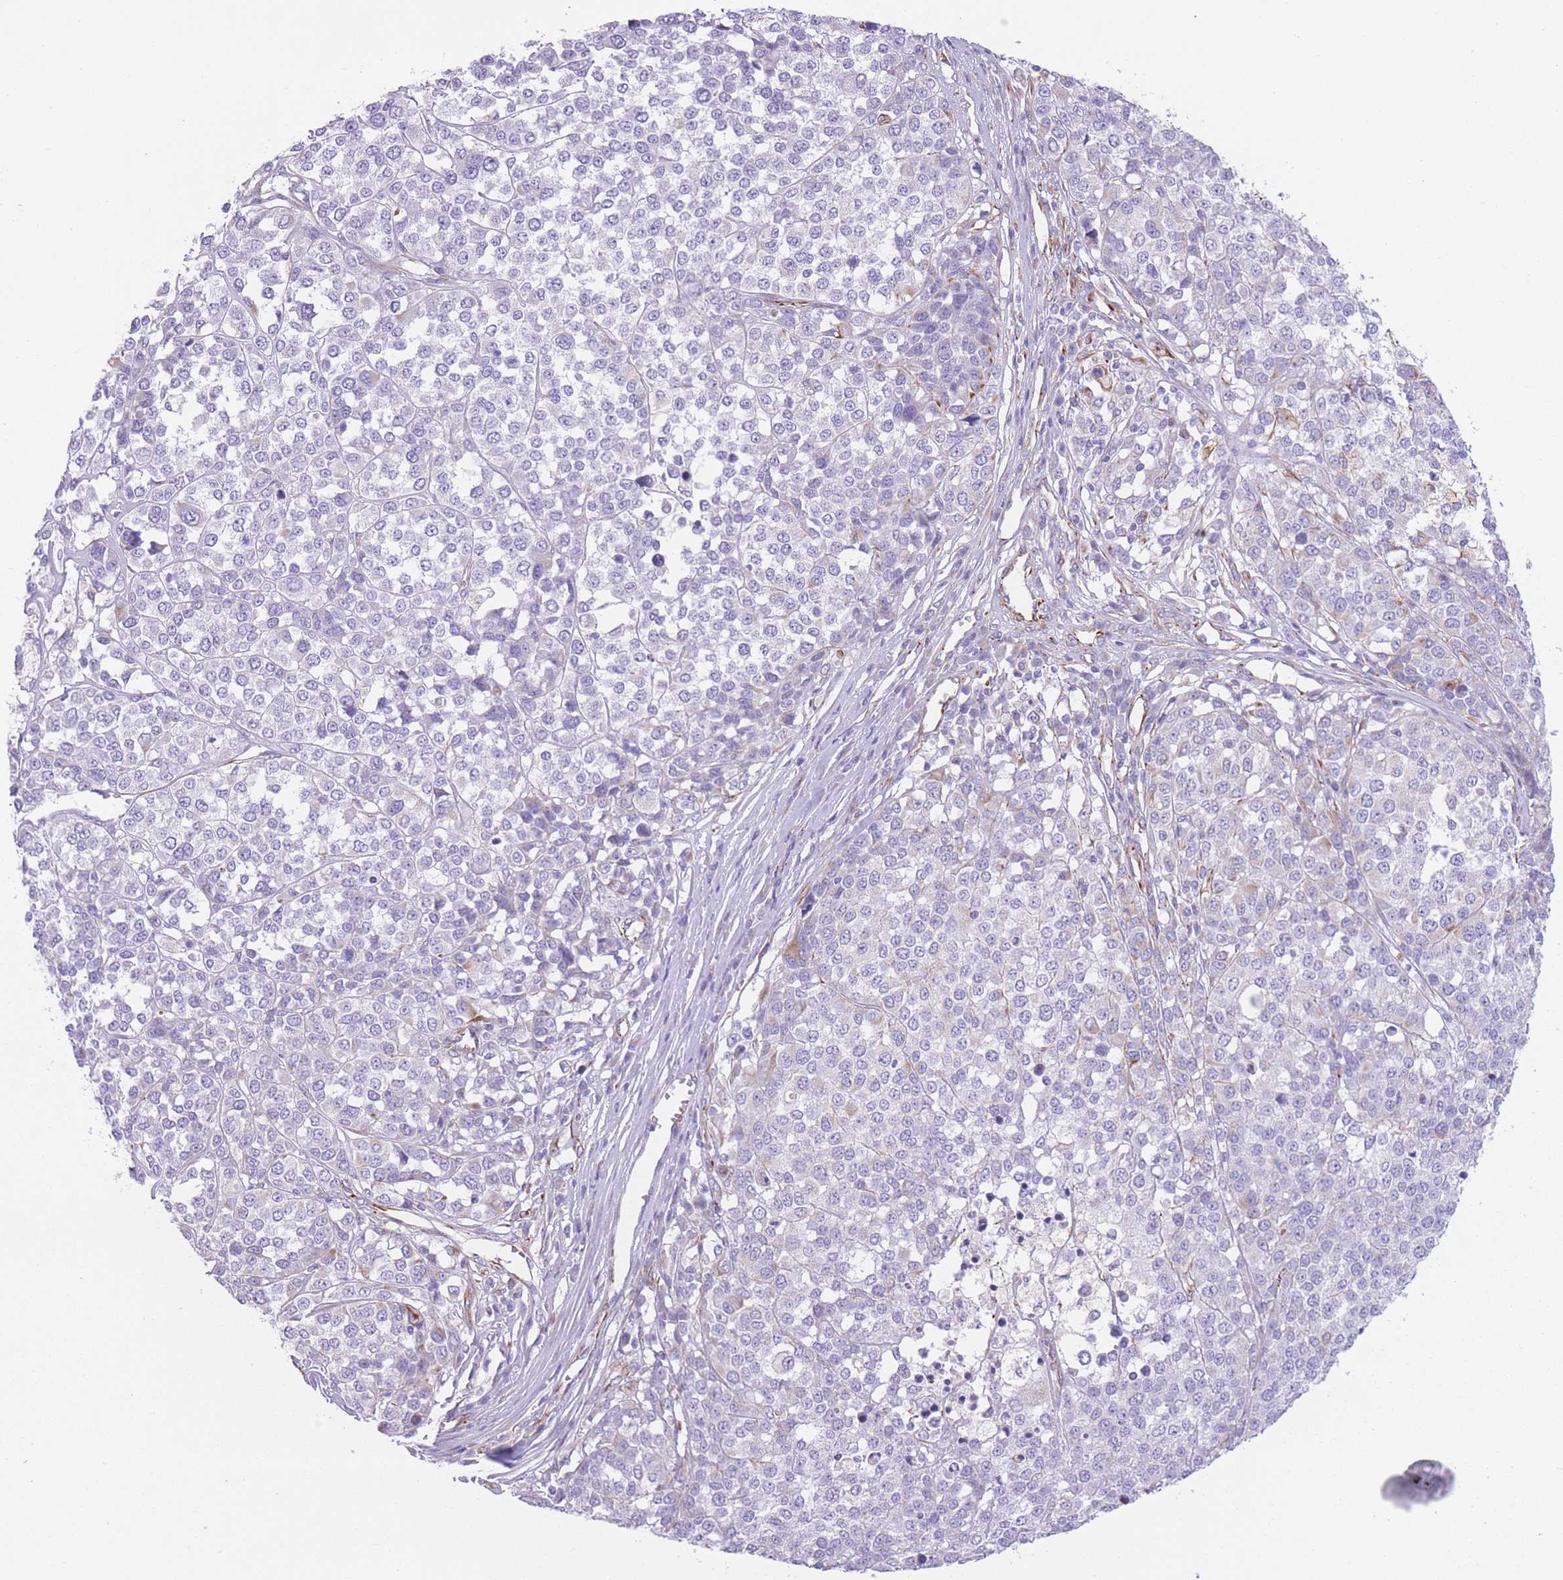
{"staining": {"intensity": "negative", "quantity": "none", "location": "none"}, "tissue": "melanoma", "cell_type": "Tumor cells", "image_type": "cancer", "snomed": [{"axis": "morphology", "description": "Malignant melanoma, Metastatic site"}, {"axis": "topography", "description": "Lymph node"}], "caption": "Immunohistochemistry (IHC) photomicrograph of melanoma stained for a protein (brown), which displays no expression in tumor cells.", "gene": "PTCD1", "patient": {"sex": "male", "age": 44}}